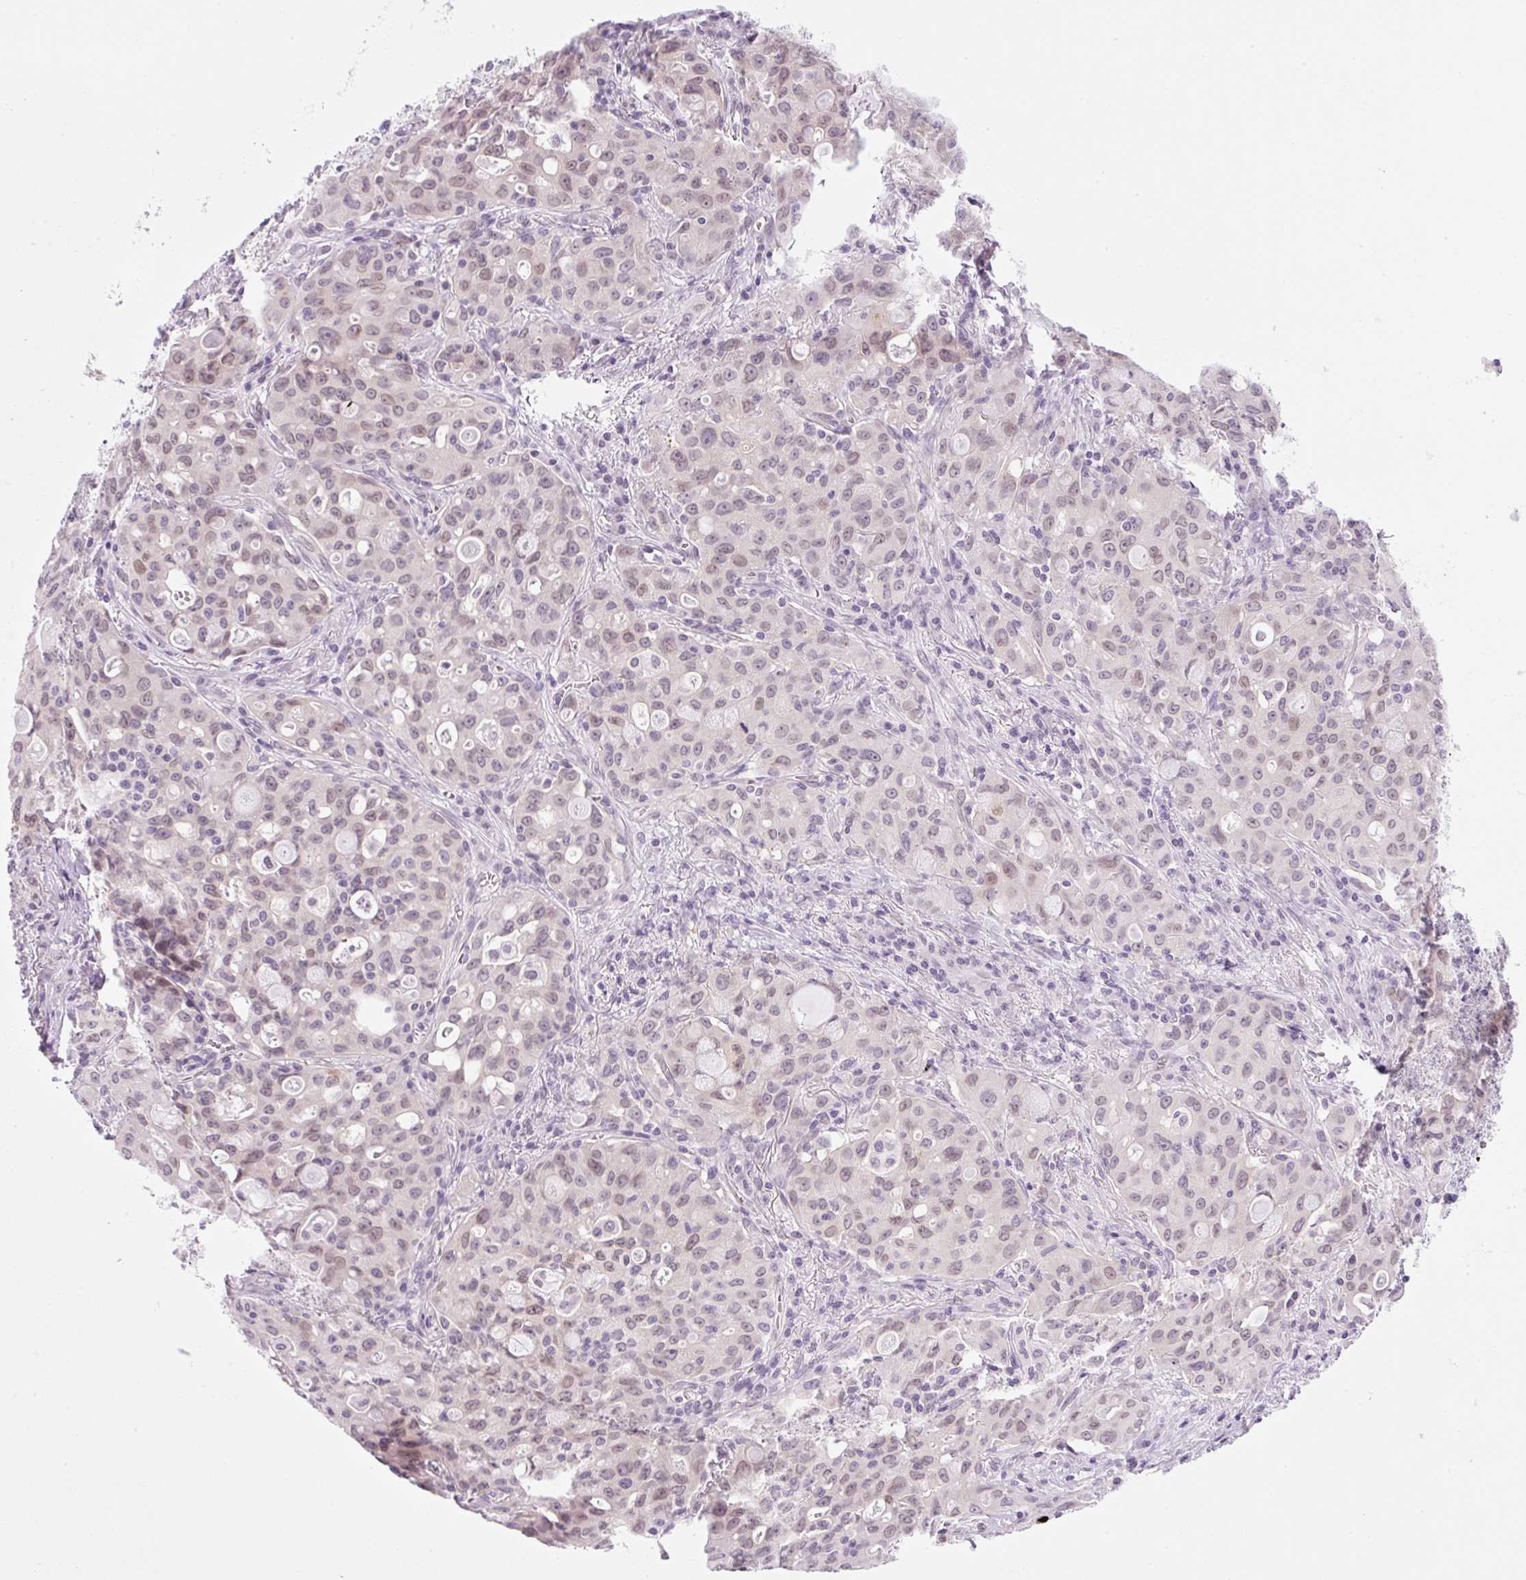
{"staining": {"intensity": "weak", "quantity": ">75%", "location": "nuclear"}, "tissue": "lung cancer", "cell_type": "Tumor cells", "image_type": "cancer", "snomed": [{"axis": "morphology", "description": "Adenocarcinoma, NOS"}, {"axis": "topography", "description": "Lung"}], "caption": "Immunohistochemical staining of lung adenocarcinoma displays low levels of weak nuclear protein expression in approximately >75% of tumor cells. (DAB (3,3'-diaminobenzidine) IHC with brightfield microscopy, high magnification).", "gene": "SYNE3", "patient": {"sex": "female", "age": 44}}